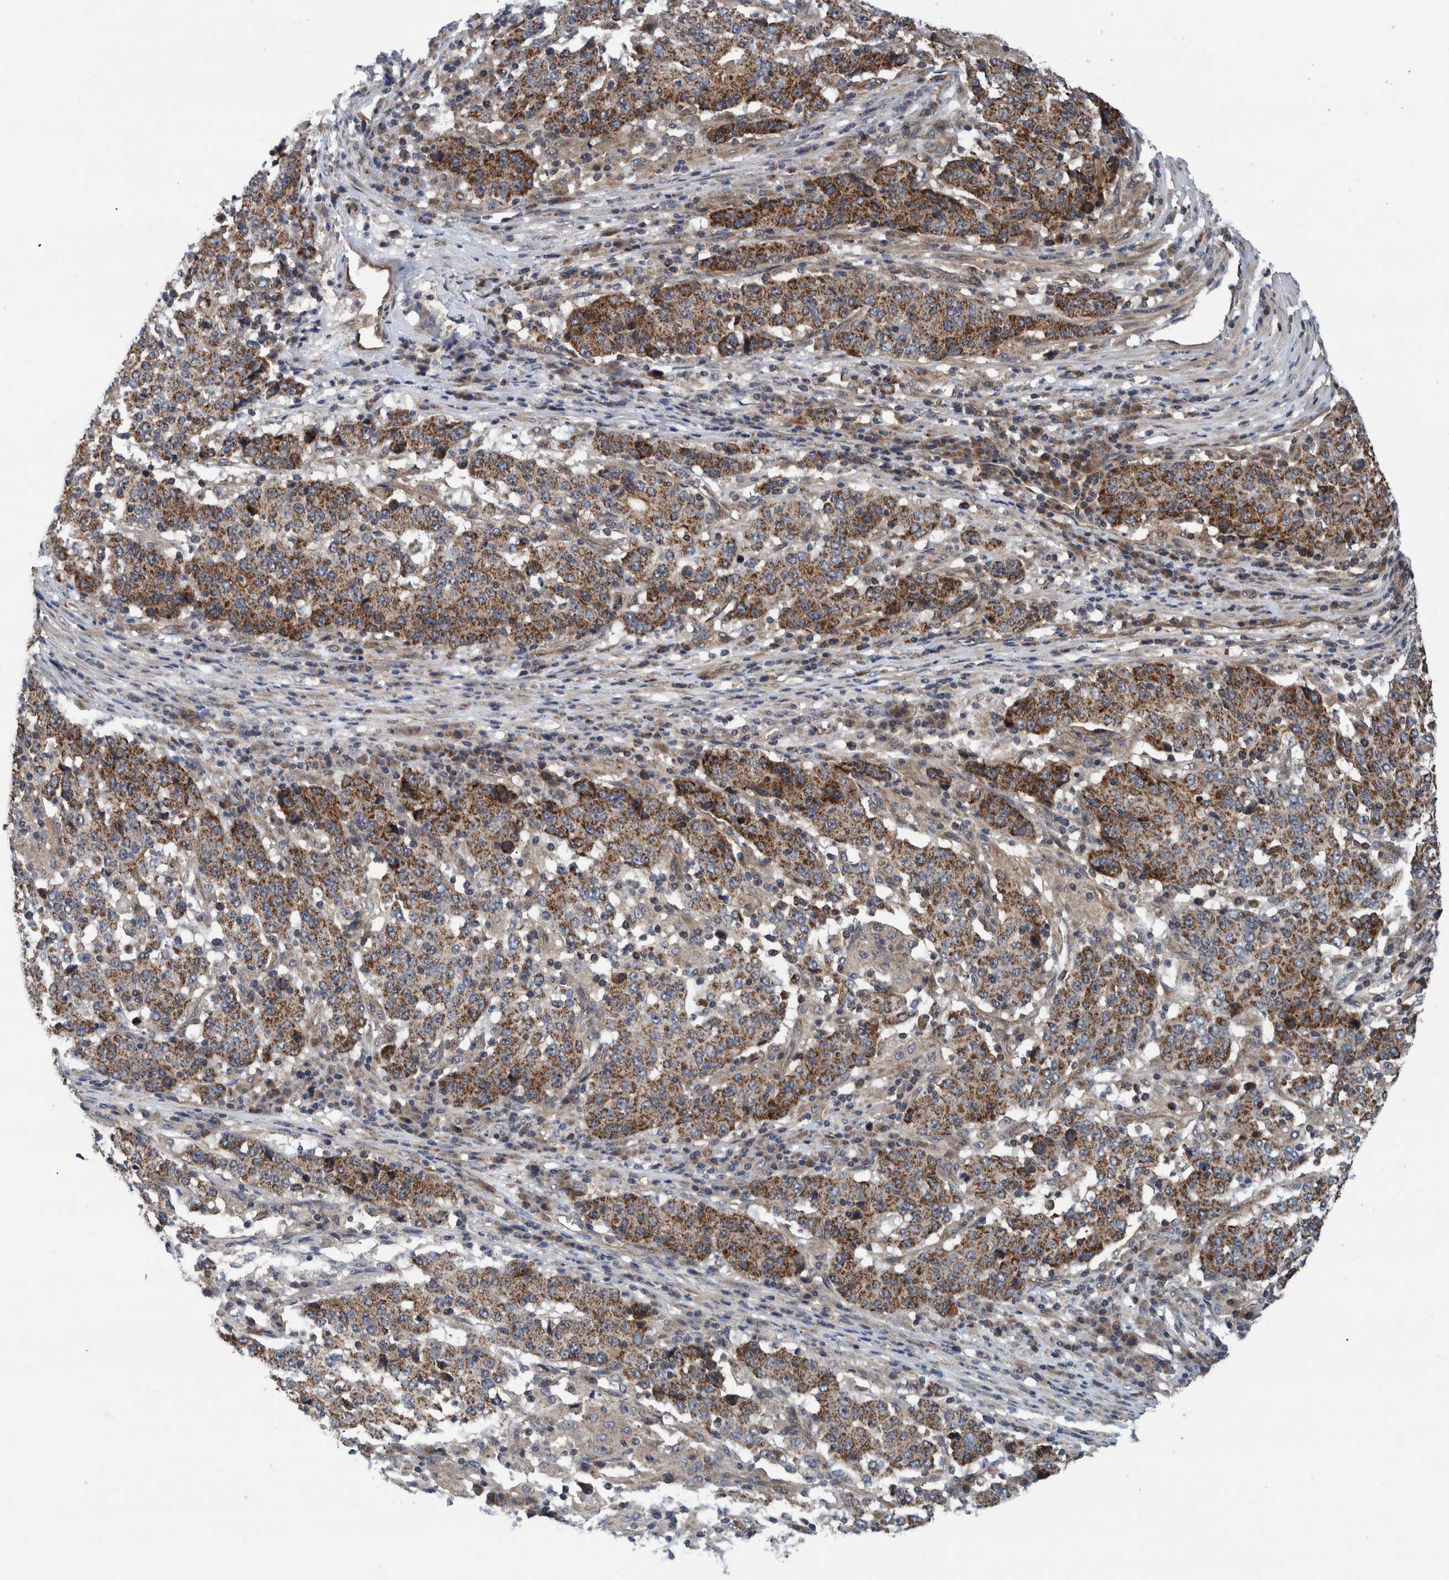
{"staining": {"intensity": "strong", "quantity": ">75%", "location": "cytoplasmic/membranous"}, "tissue": "stomach cancer", "cell_type": "Tumor cells", "image_type": "cancer", "snomed": [{"axis": "morphology", "description": "Adenocarcinoma, NOS"}, {"axis": "topography", "description": "Stomach"}], "caption": "Adenocarcinoma (stomach) stained with IHC demonstrates strong cytoplasmic/membranous positivity in about >75% of tumor cells.", "gene": "MRPS7", "patient": {"sex": "male", "age": 59}}